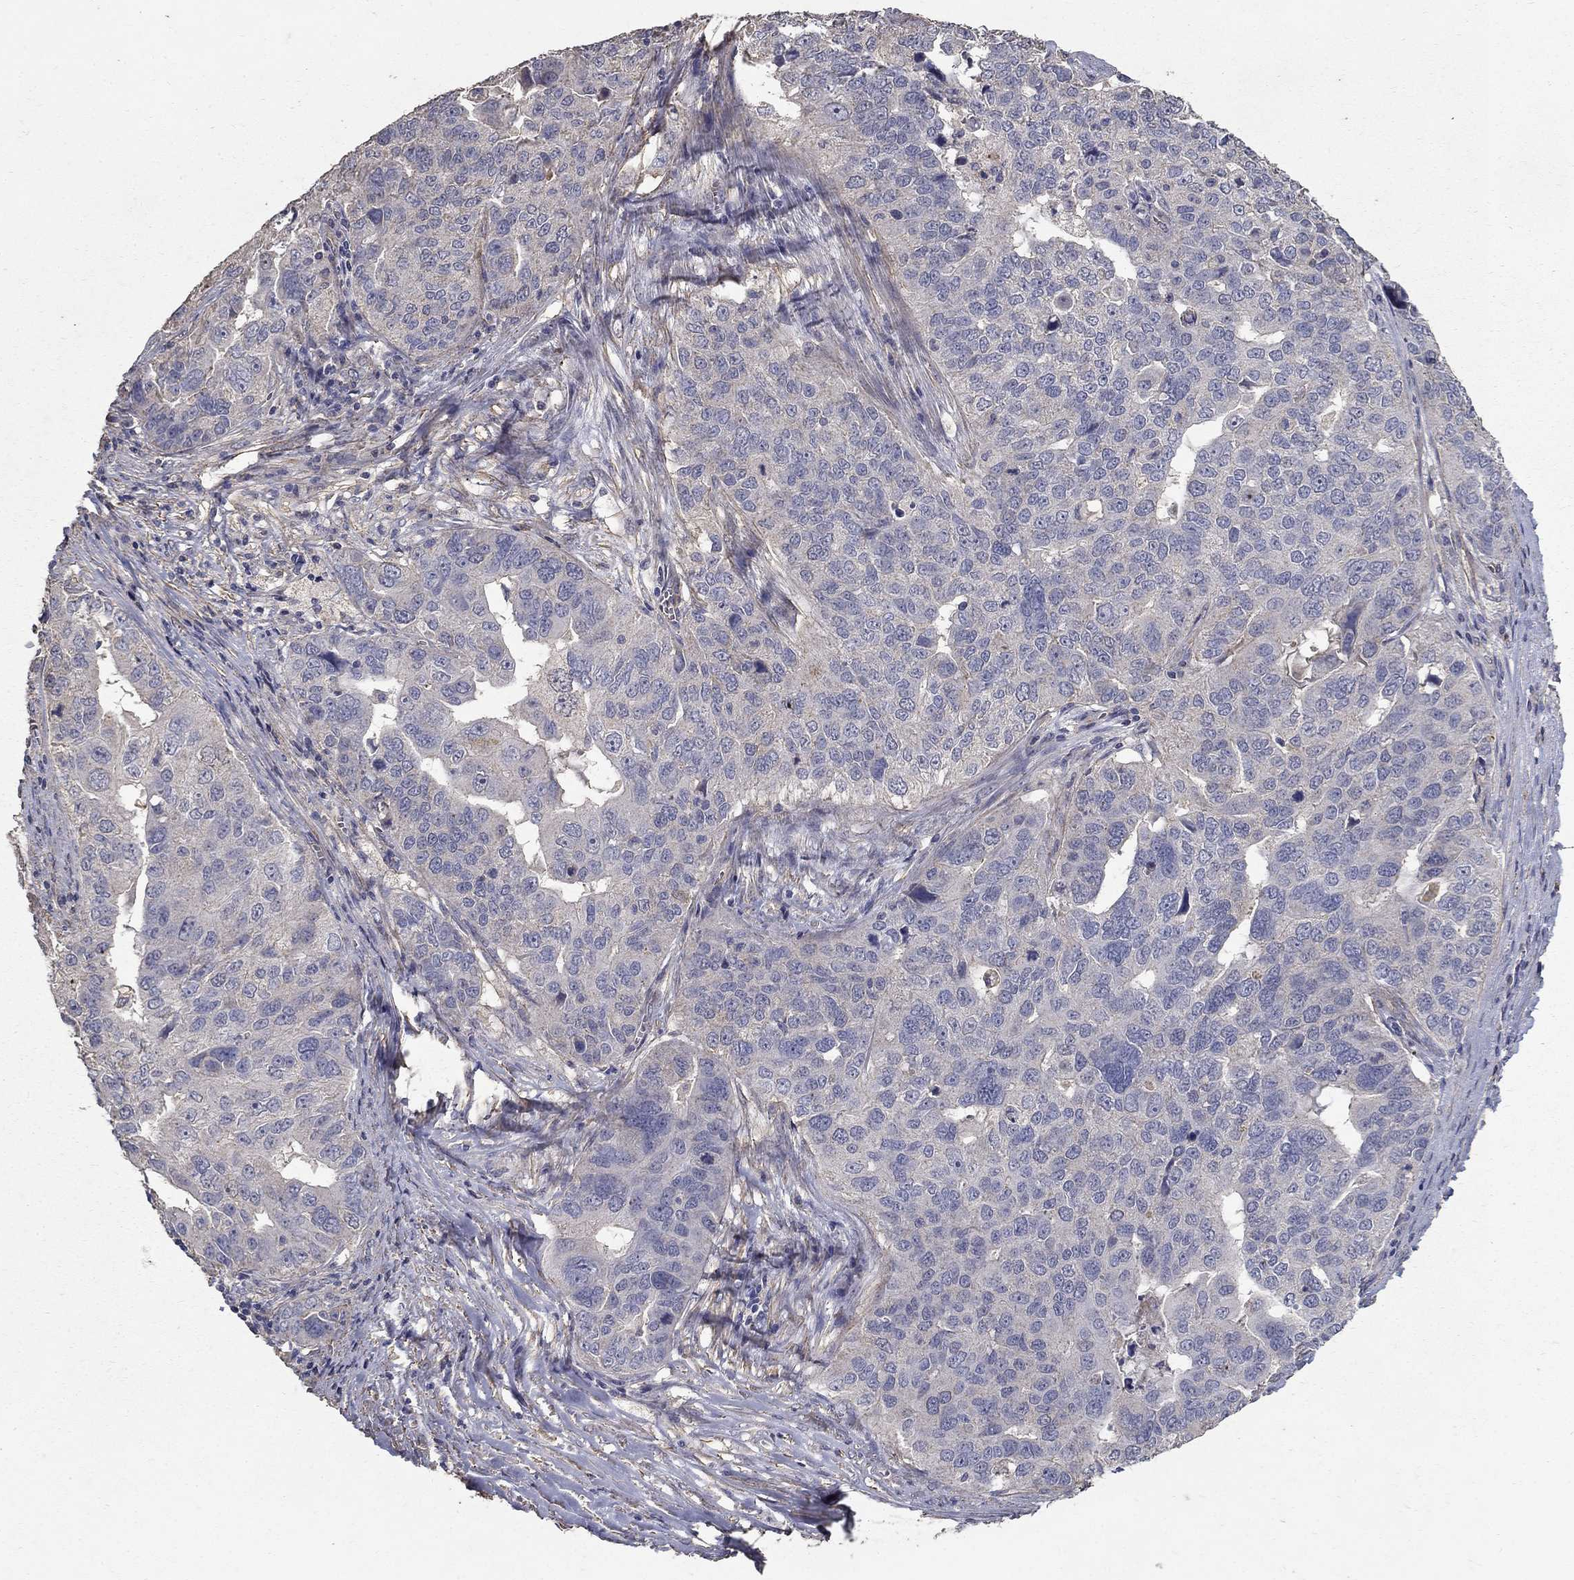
{"staining": {"intensity": "negative", "quantity": "none", "location": "none"}, "tissue": "ovarian cancer", "cell_type": "Tumor cells", "image_type": "cancer", "snomed": [{"axis": "morphology", "description": "Carcinoma, endometroid"}, {"axis": "topography", "description": "Soft tissue"}, {"axis": "topography", "description": "Ovary"}], "caption": "Tumor cells show no significant positivity in ovarian cancer (endometroid carcinoma).", "gene": "MPP2", "patient": {"sex": "female", "age": 52}}